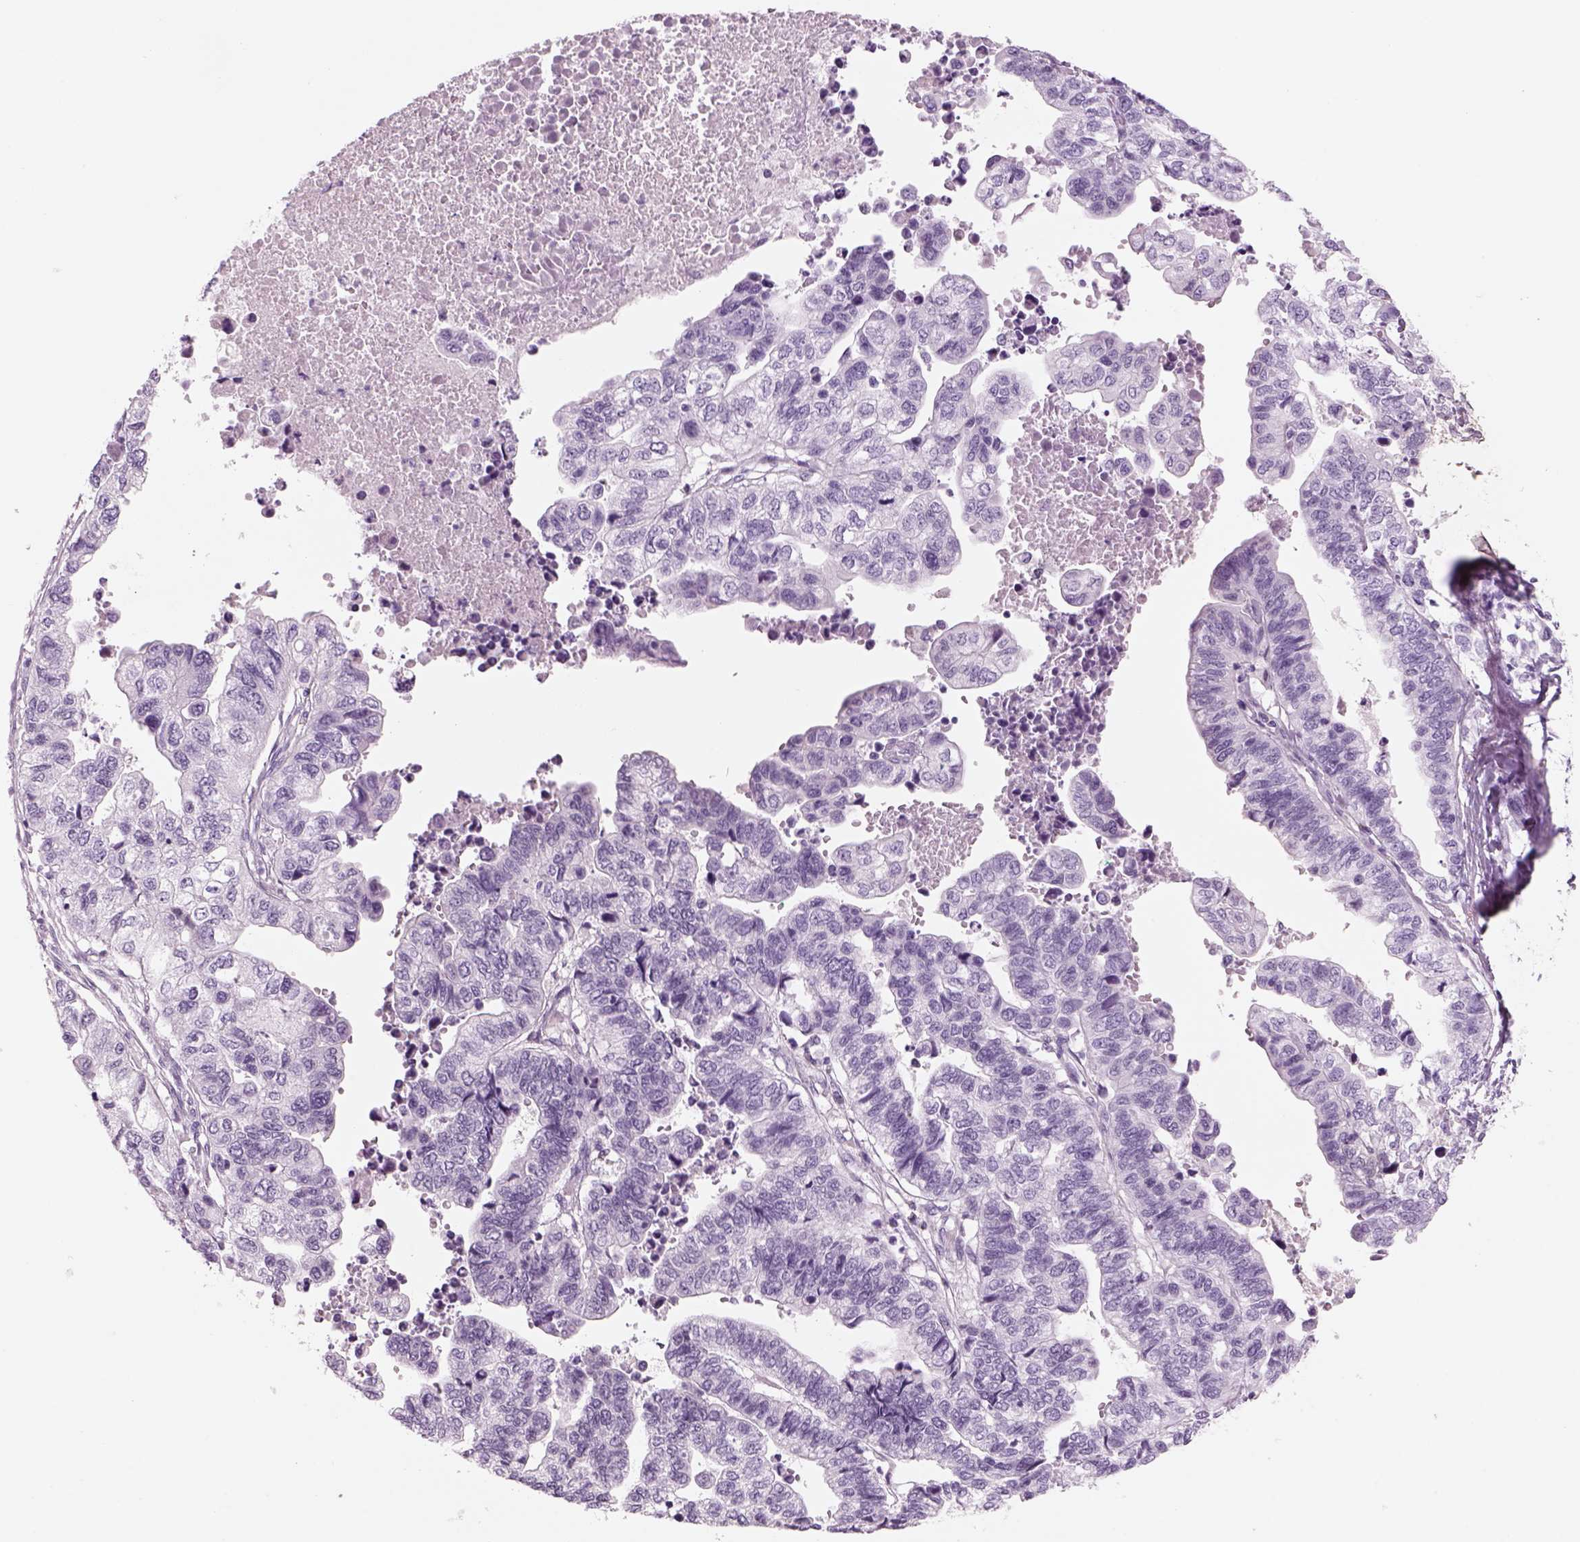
{"staining": {"intensity": "negative", "quantity": "none", "location": "none"}, "tissue": "stomach cancer", "cell_type": "Tumor cells", "image_type": "cancer", "snomed": [{"axis": "morphology", "description": "Adenocarcinoma, NOS"}, {"axis": "topography", "description": "Stomach, upper"}], "caption": "This is an immunohistochemistry (IHC) histopathology image of stomach cancer (adenocarcinoma). There is no expression in tumor cells.", "gene": "GAS2L2", "patient": {"sex": "female", "age": 67}}